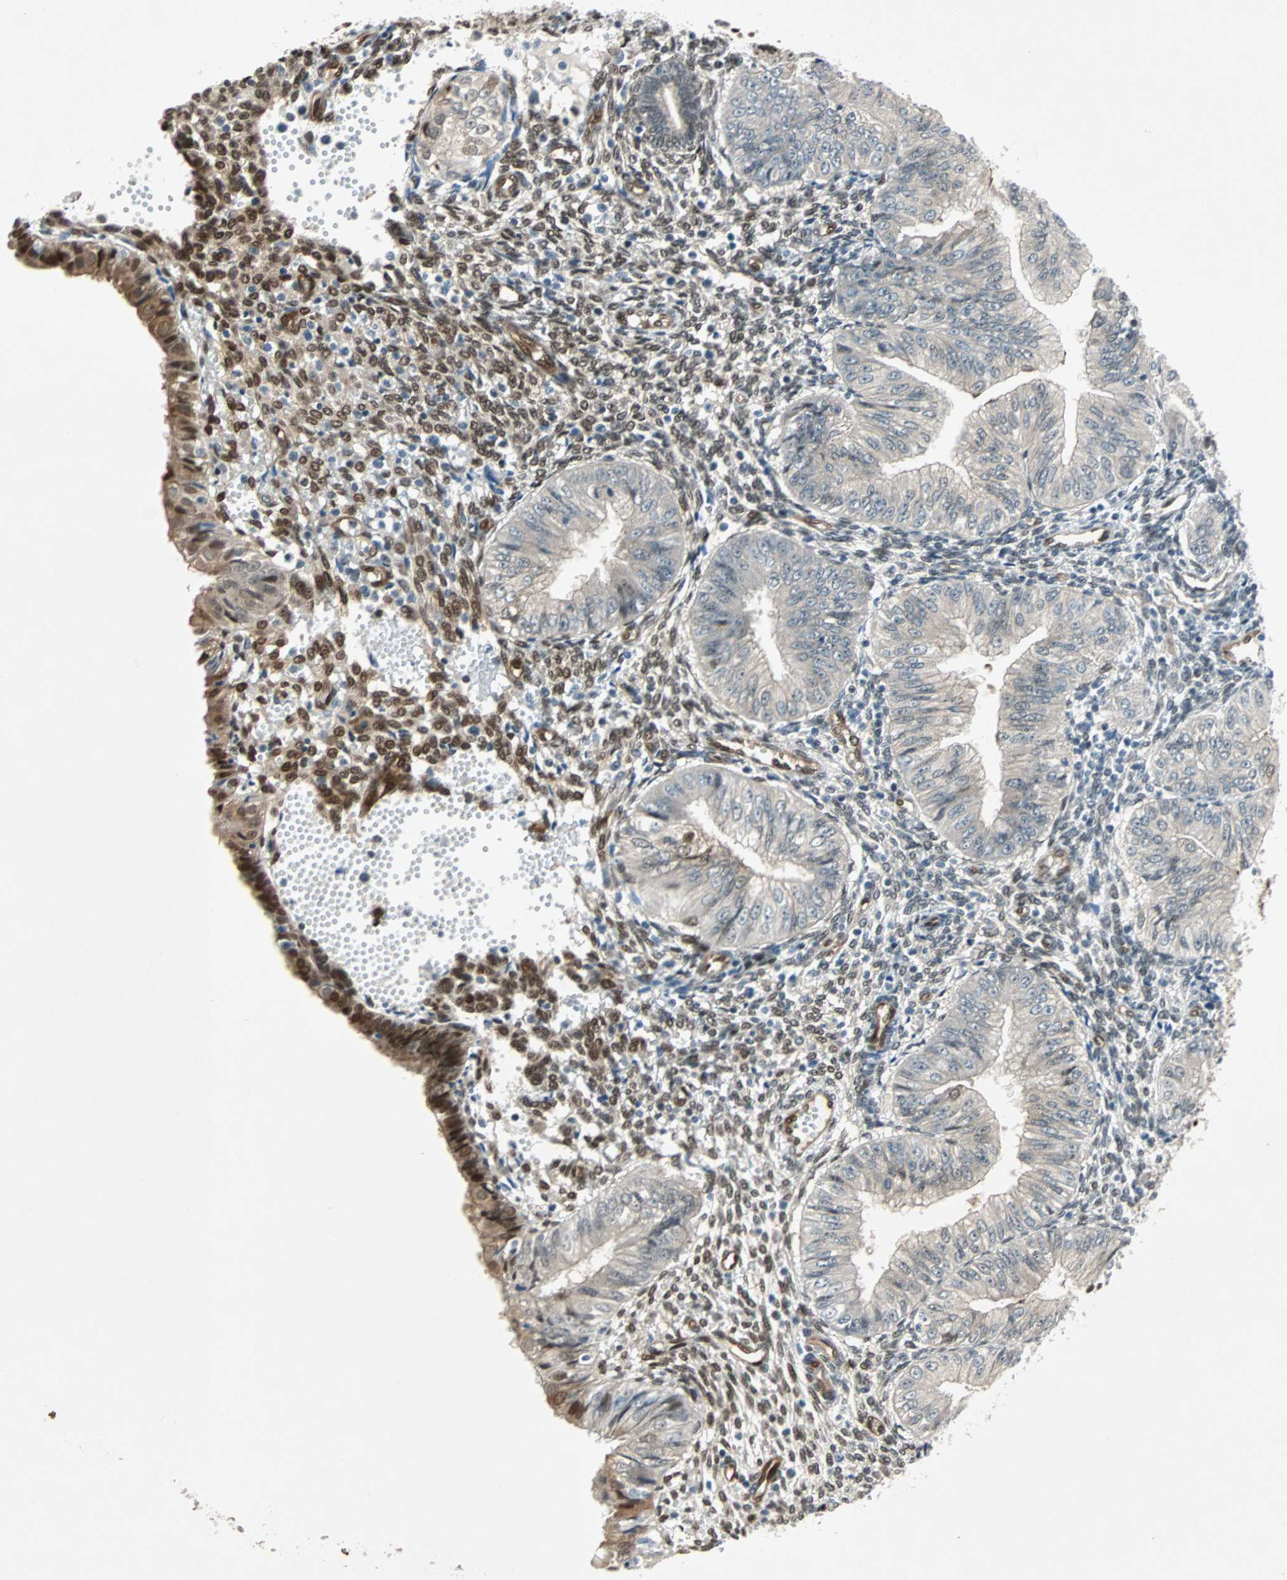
{"staining": {"intensity": "moderate", "quantity": "<25%", "location": "cytoplasmic/membranous,nuclear"}, "tissue": "endometrial cancer", "cell_type": "Tumor cells", "image_type": "cancer", "snomed": [{"axis": "morphology", "description": "Normal tissue, NOS"}, {"axis": "morphology", "description": "Adenocarcinoma, NOS"}, {"axis": "topography", "description": "Endometrium"}], "caption": "Adenocarcinoma (endometrial) was stained to show a protein in brown. There is low levels of moderate cytoplasmic/membranous and nuclear expression in about <25% of tumor cells.", "gene": "WWTR1", "patient": {"sex": "female", "age": 53}}